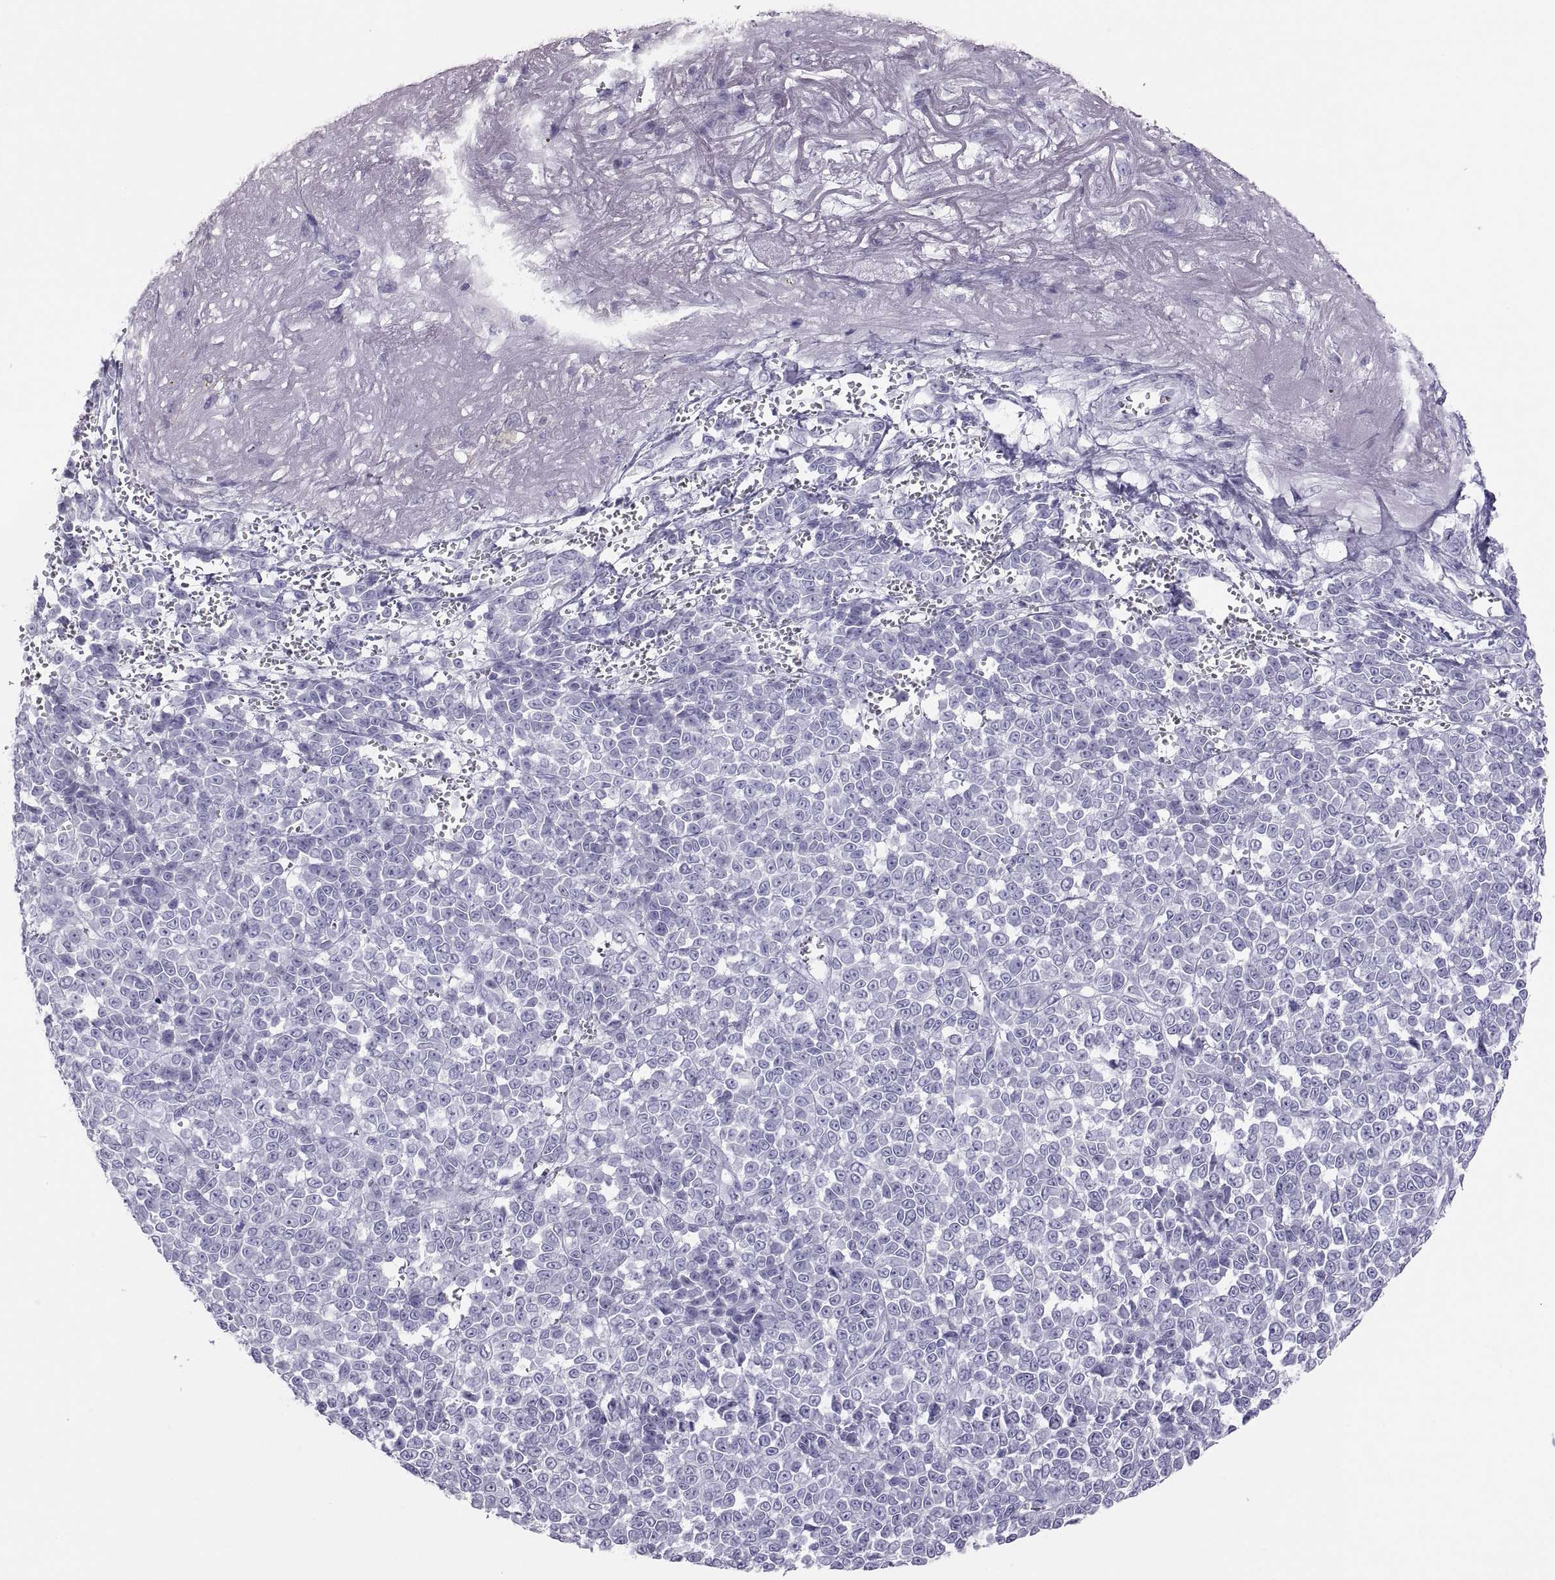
{"staining": {"intensity": "negative", "quantity": "none", "location": "none"}, "tissue": "melanoma", "cell_type": "Tumor cells", "image_type": "cancer", "snomed": [{"axis": "morphology", "description": "Malignant melanoma, NOS"}, {"axis": "topography", "description": "Skin"}], "caption": "Immunohistochemistry micrograph of neoplastic tissue: human malignant melanoma stained with DAB (3,3'-diaminobenzidine) exhibits no significant protein staining in tumor cells. (Brightfield microscopy of DAB IHC at high magnification).", "gene": "SEMG1", "patient": {"sex": "female", "age": 95}}